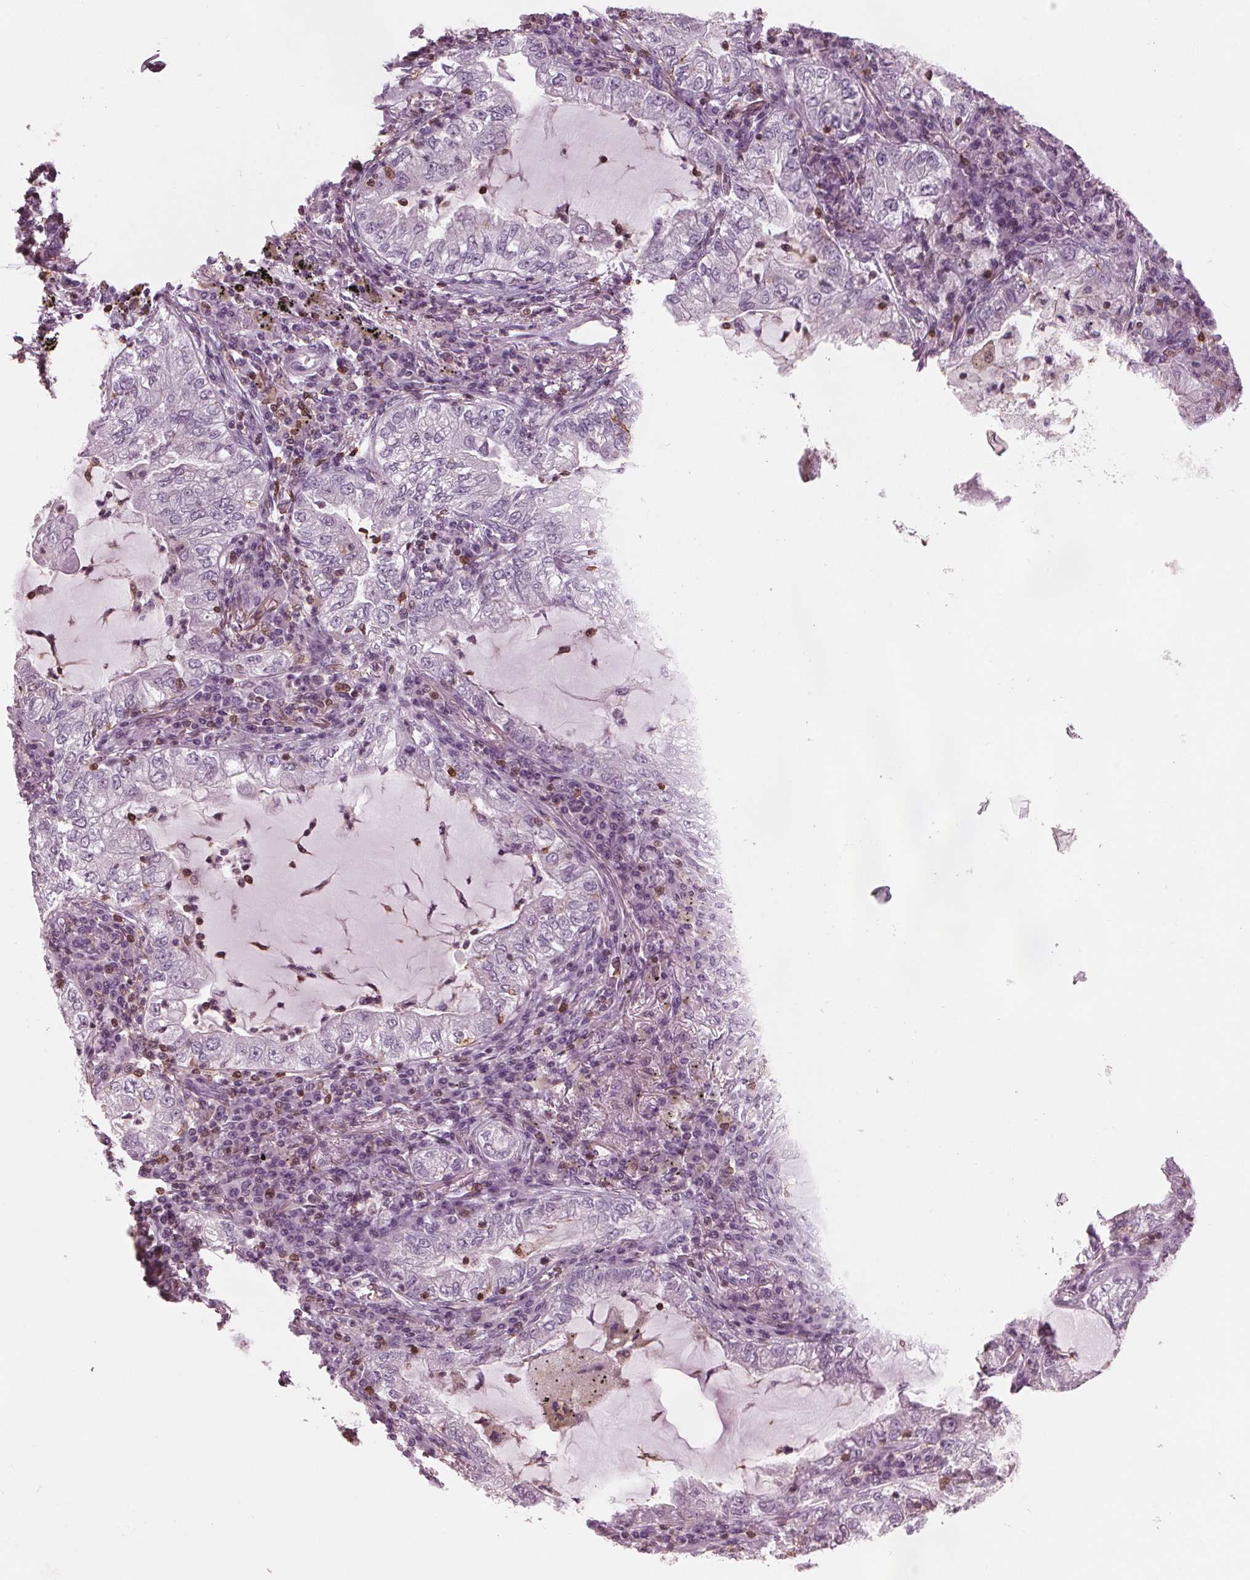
{"staining": {"intensity": "negative", "quantity": "none", "location": "none"}, "tissue": "lung cancer", "cell_type": "Tumor cells", "image_type": "cancer", "snomed": [{"axis": "morphology", "description": "Adenocarcinoma, NOS"}, {"axis": "topography", "description": "Lung"}], "caption": "The histopathology image shows no staining of tumor cells in adenocarcinoma (lung). Brightfield microscopy of immunohistochemistry (IHC) stained with DAB (brown) and hematoxylin (blue), captured at high magnification.", "gene": "BTLA", "patient": {"sex": "female", "age": 73}}